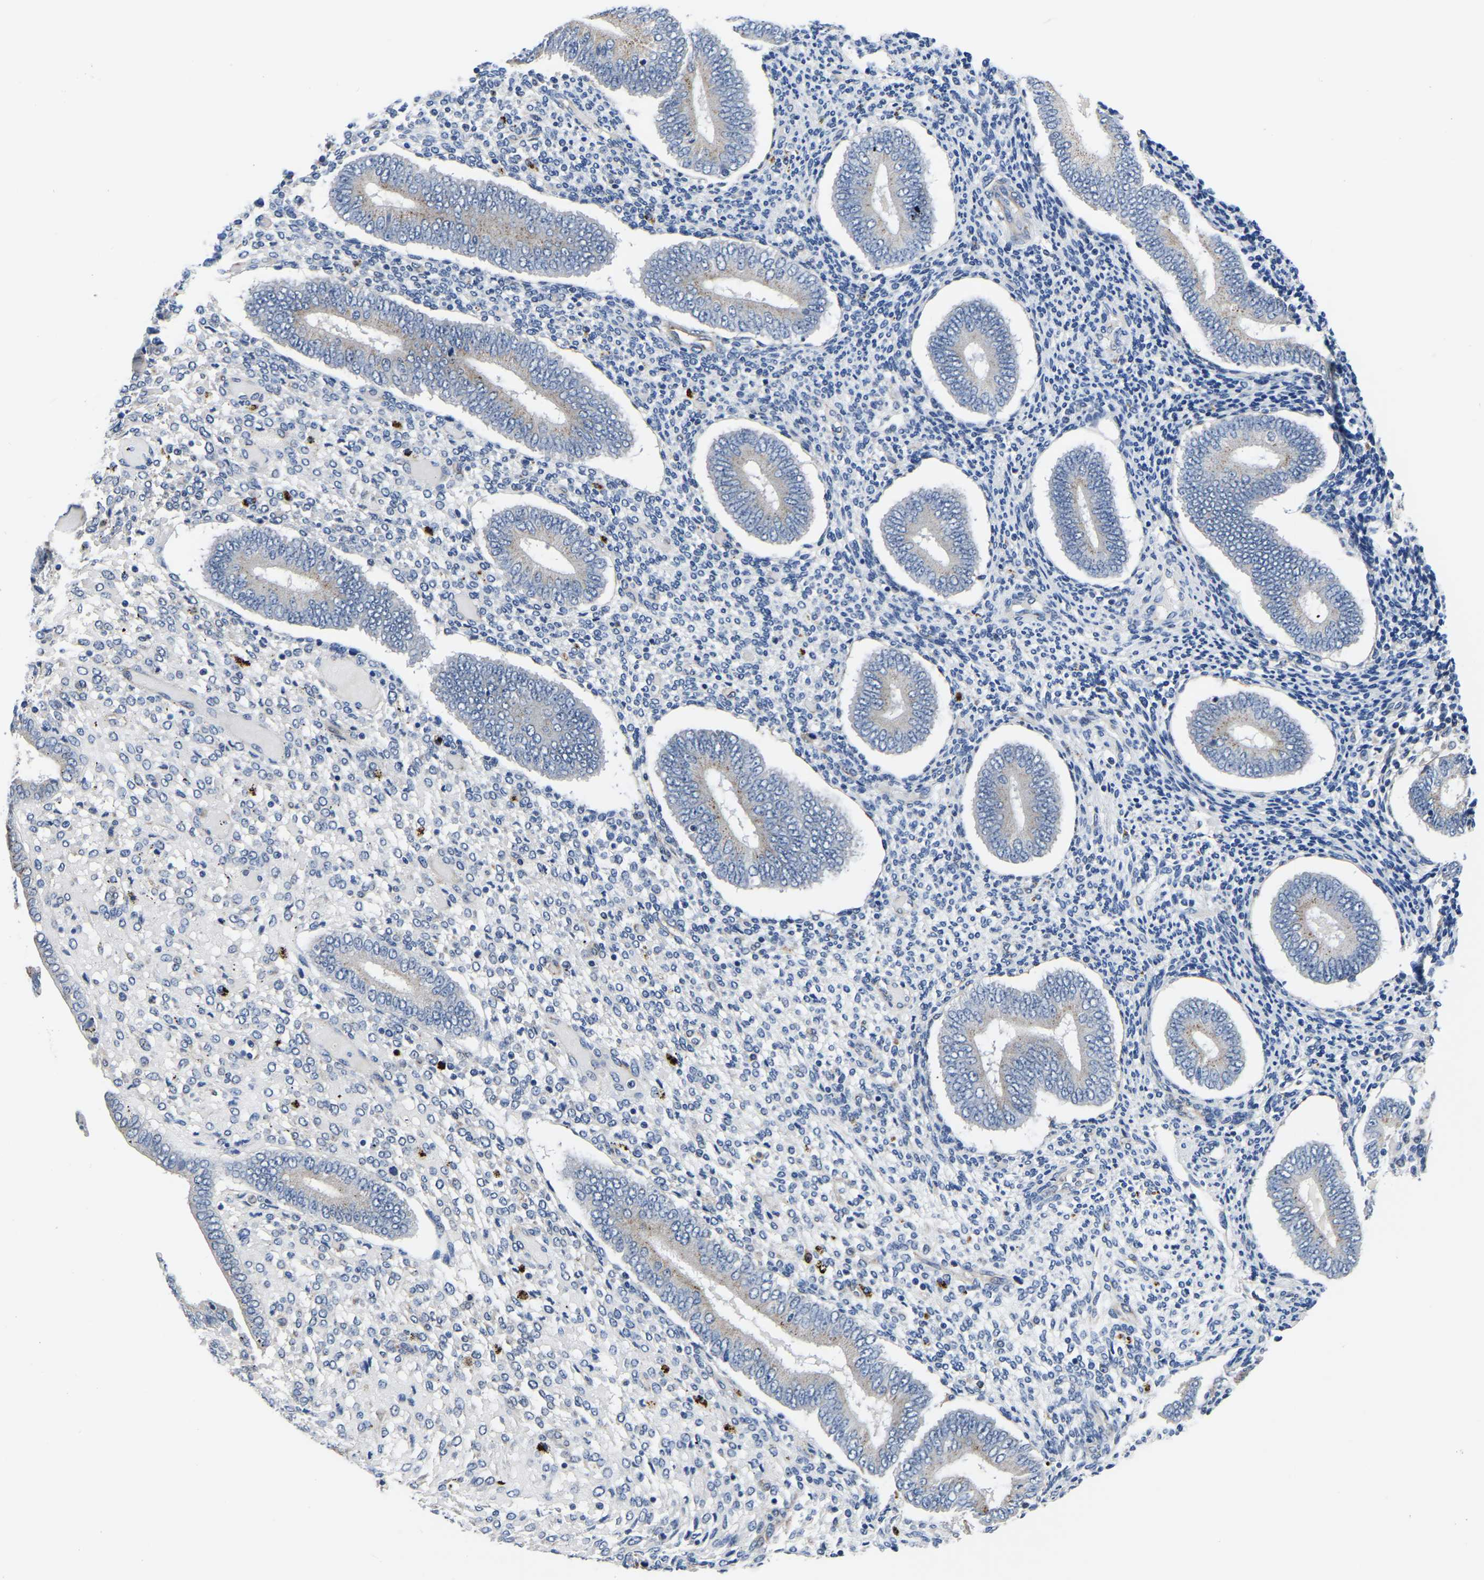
{"staining": {"intensity": "negative", "quantity": "none", "location": "none"}, "tissue": "endometrium", "cell_type": "Cells in endometrial stroma", "image_type": "normal", "snomed": [{"axis": "morphology", "description": "Normal tissue, NOS"}, {"axis": "topography", "description": "Endometrium"}], "caption": "Protein analysis of unremarkable endometrium exhibits no significant positivity in cells in endometrial stroma. (DAB (3,3'-diaminobenzidine) IHC with hematoxylin counter stain).", "gene": "PDLIM7", "patient": {"sex": "female", "age": 42}}